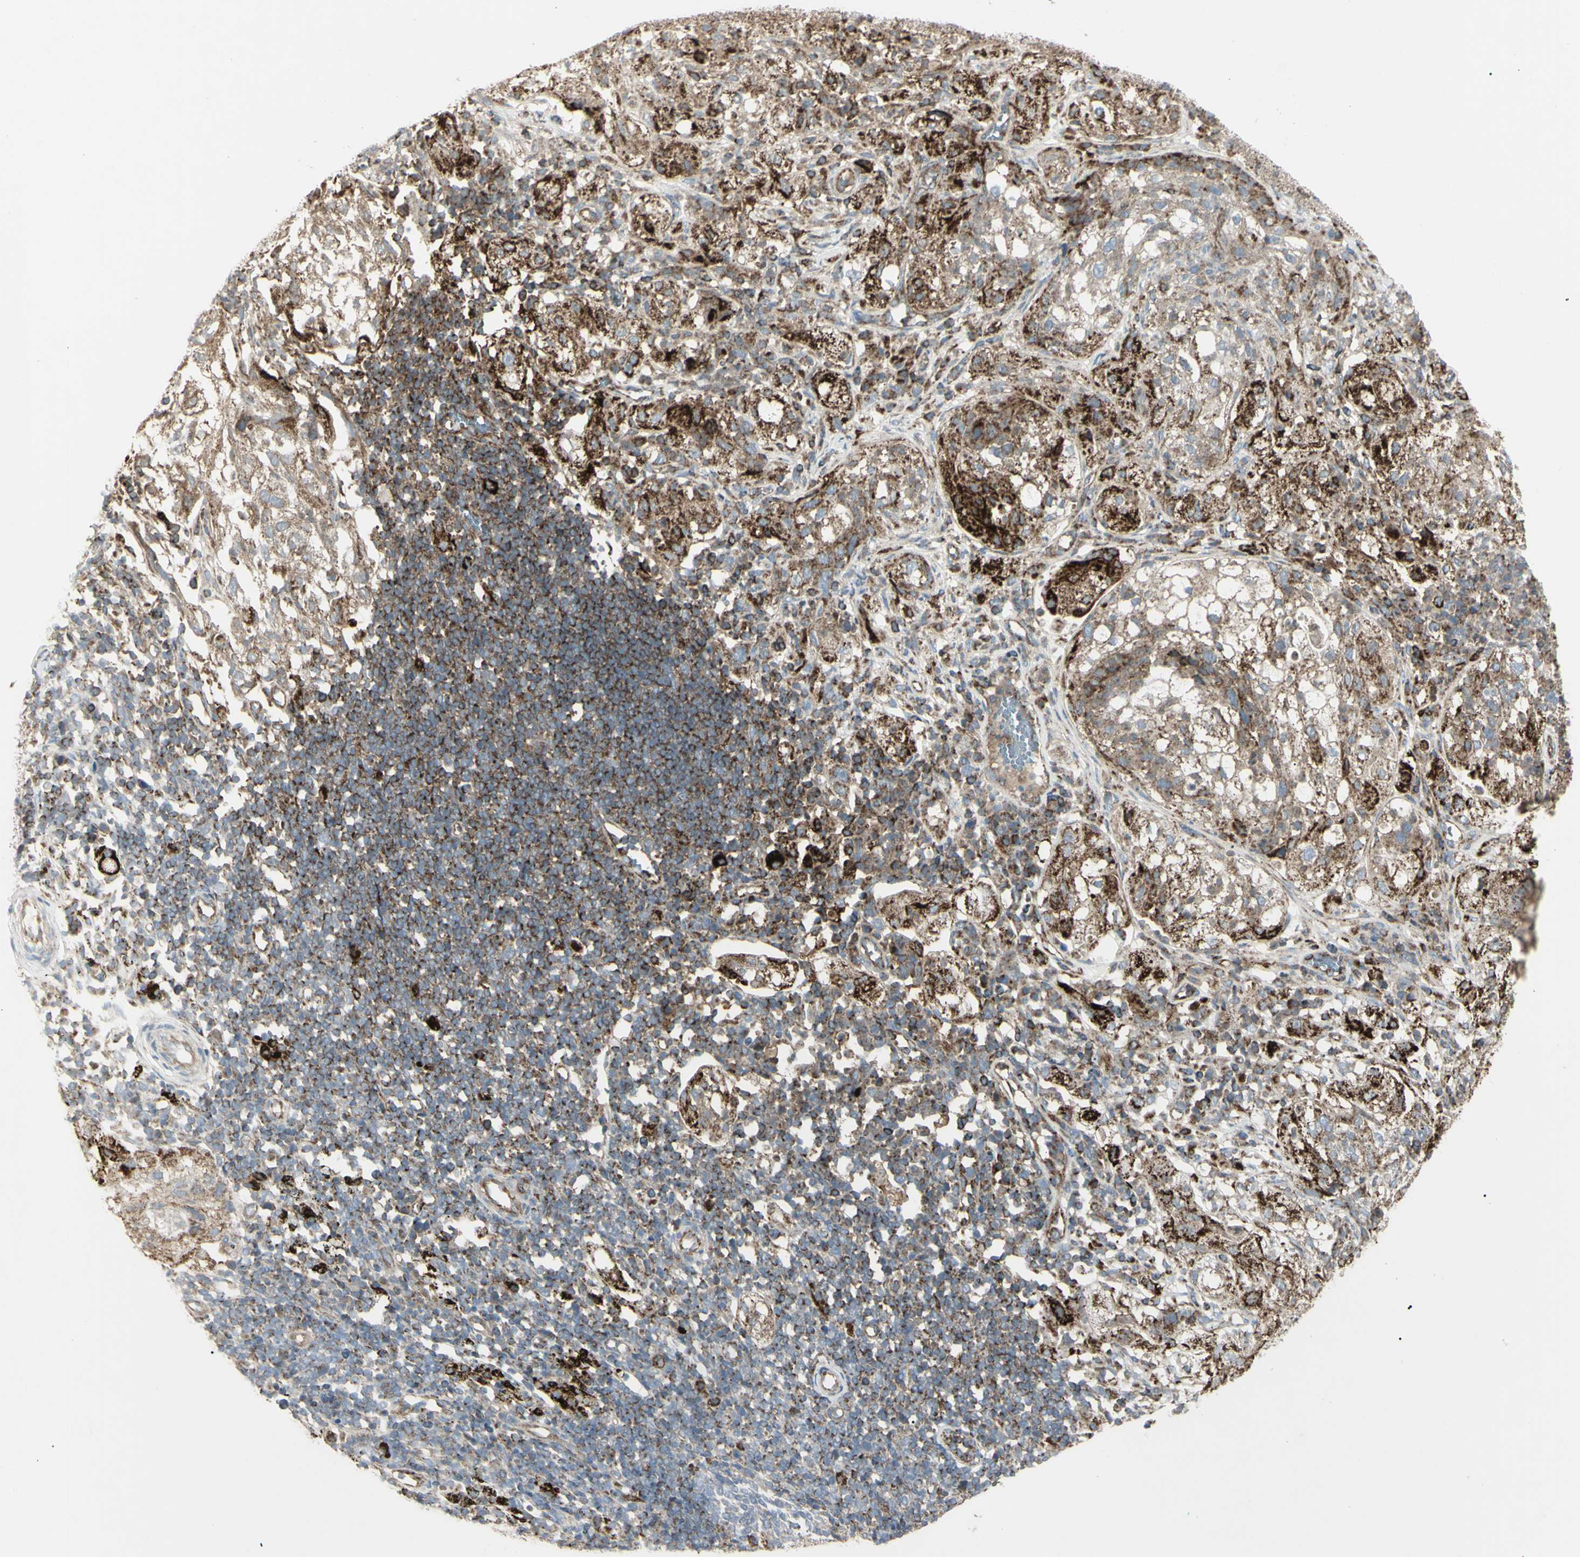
{"staining": {"intensity": "strong", "quantity": "25%-75%", "location": "cytoplasmic/membranous"}, "tissue": "lung cancer", "cell_type": "Tumor cells", "image_type": "cancer", "snomed": [{"axis": "morphology", "description": "Inflammation, NOS"}, {"axis": "morphology", "description": "Squamous cell carcinoma, NOS"}, {"axis": "topography", "description": "Lymph node"}, {"axis": "topography", "description": "Soft tissue"}, {"axis": "topography", "description": "Lung"}], "caption": "Lung cancer tissue displays strong cytoplasmic/membranous positivity in approximately 25%-75% of tumor cells", "gene": "CYB5R1", "patient": {"sex": "male", "age": 66}}